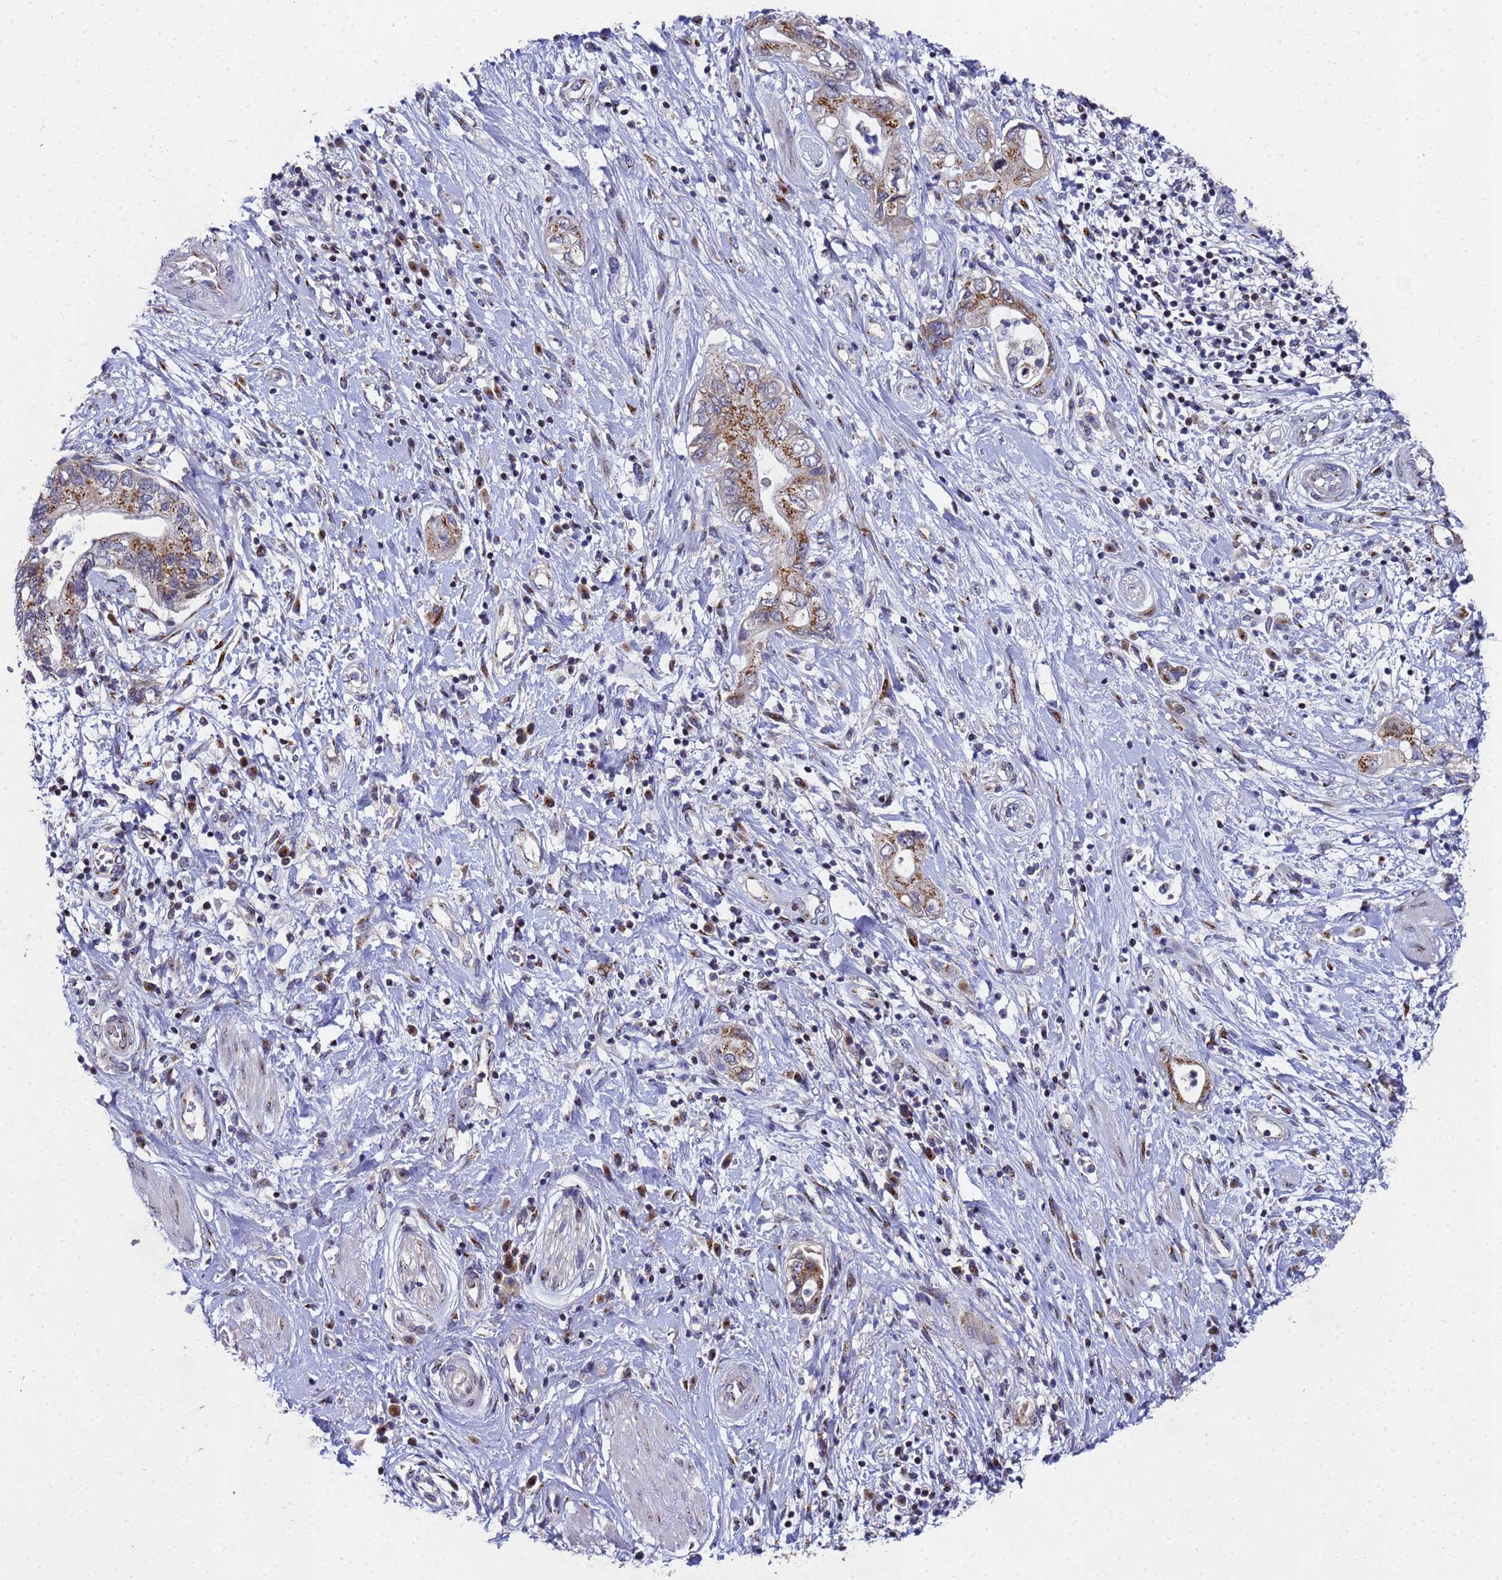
{"staining": {"intensity": "moderate", "quantity": ">75%", "location": "cytoplasmic/membranous"}, "tissue": "pancreatic cancer", "cell_type": "Tumor cells", "image_type": "cancer", "snomed": [{"axis": "morphology", "description": "Adenocarcinoma, NOS"}, {"axis": "topography", "description": "Pancreas"}], "caption": "Moderate cytoplasmic/membranous staining is appreciated in about >75% of tumor cells in adenocarcinoma (pancreatic). The protein of interest is shown in brown color, while the nuclei are stained blue.", "gene": "NSUN6", "patient": {"sex": "female", "age": 73}}